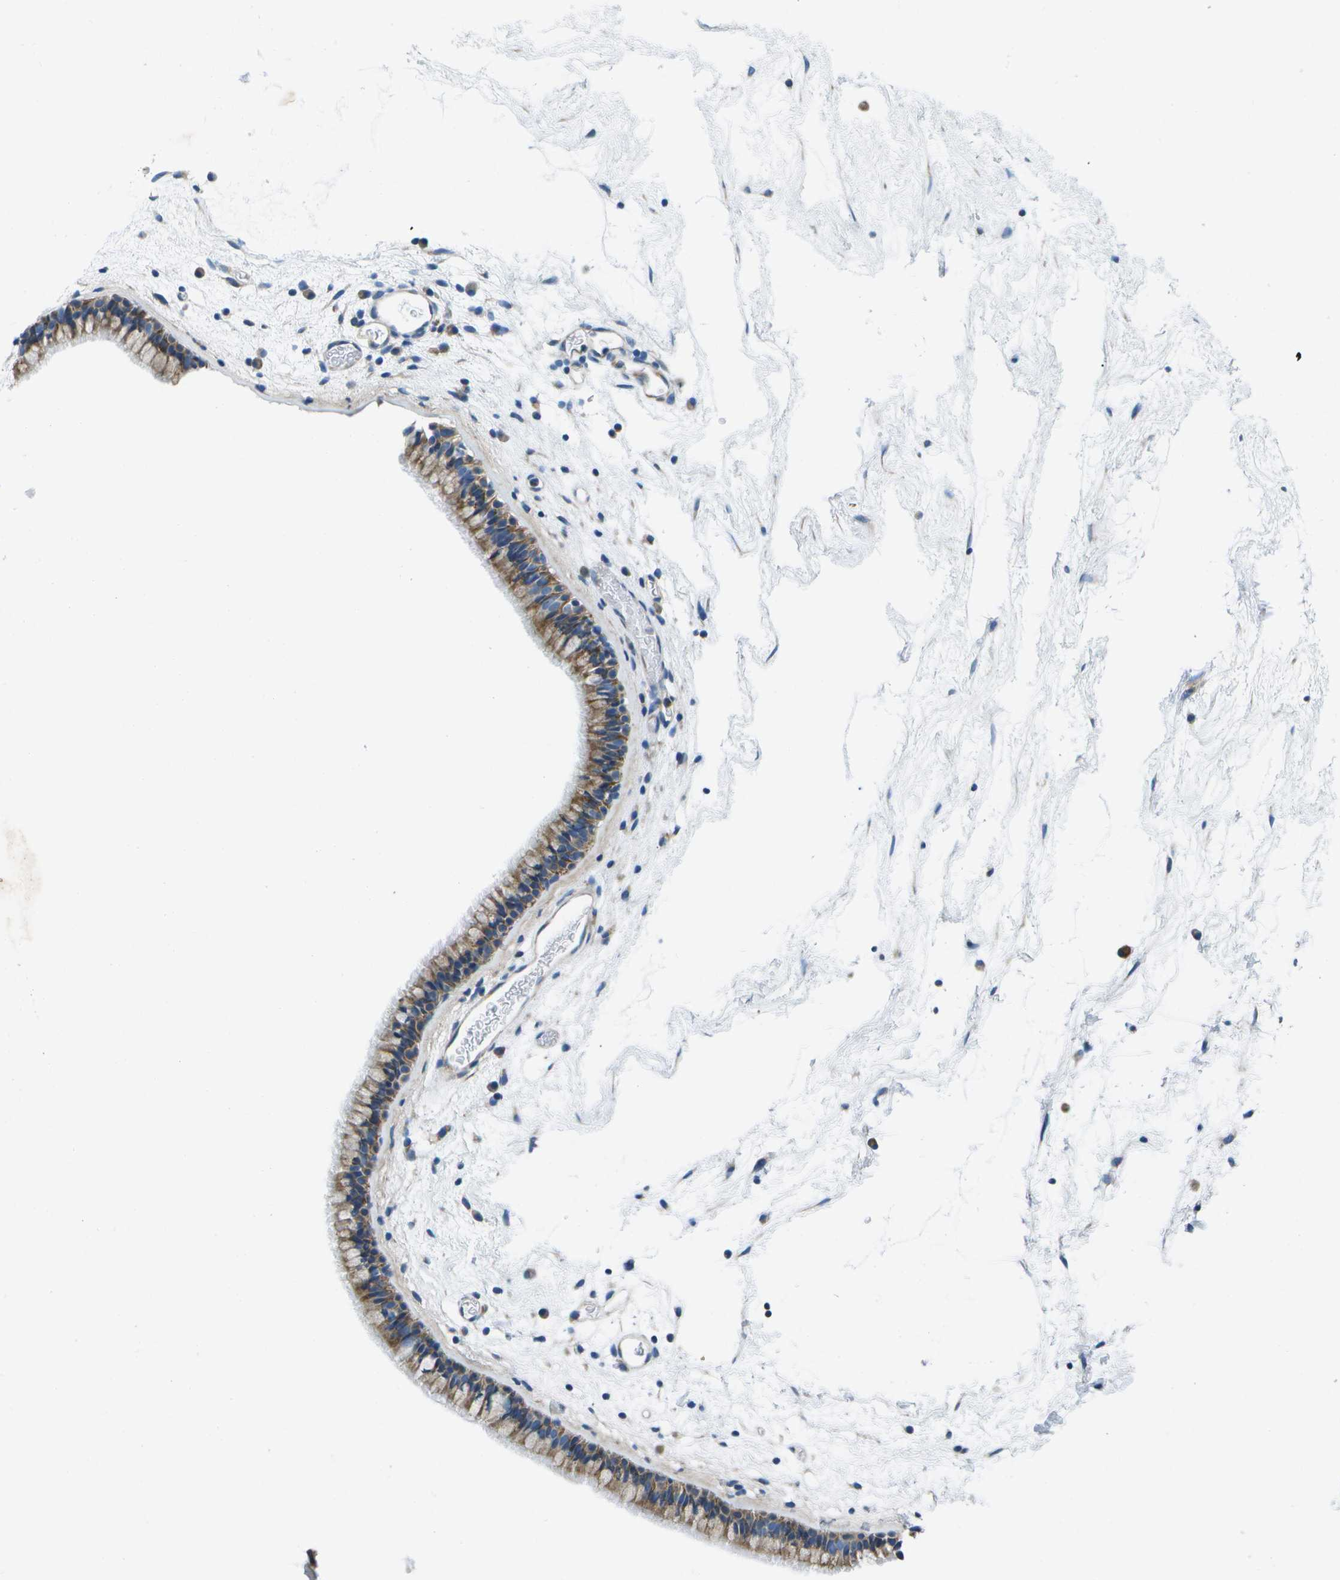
{"staining": {"intensity": "moderate", "quantity": ">75%", "location": "cytoplasmic/membranous"}, "tissue": "nasopharynx", "cell_type": "Respiratory epithelial cells", "image_type": "normal", "snomed": [{"axis": "morphology", "description": "Normal tissue, NOS"}, {"axis": "morphology", "description": "Inflammation, NOS"}, {"axis": "topography", "description": "Nasopharynx"}], "caption": "This is a histology image of immunohistochemistry (IHC) staining of normal nasopharynx, which shows moderate expression in the cytoplasmic/membranous of respiratory epithelial cells.", "gene": "GDF5", "patient": {"sex": "male", "age": 48}}